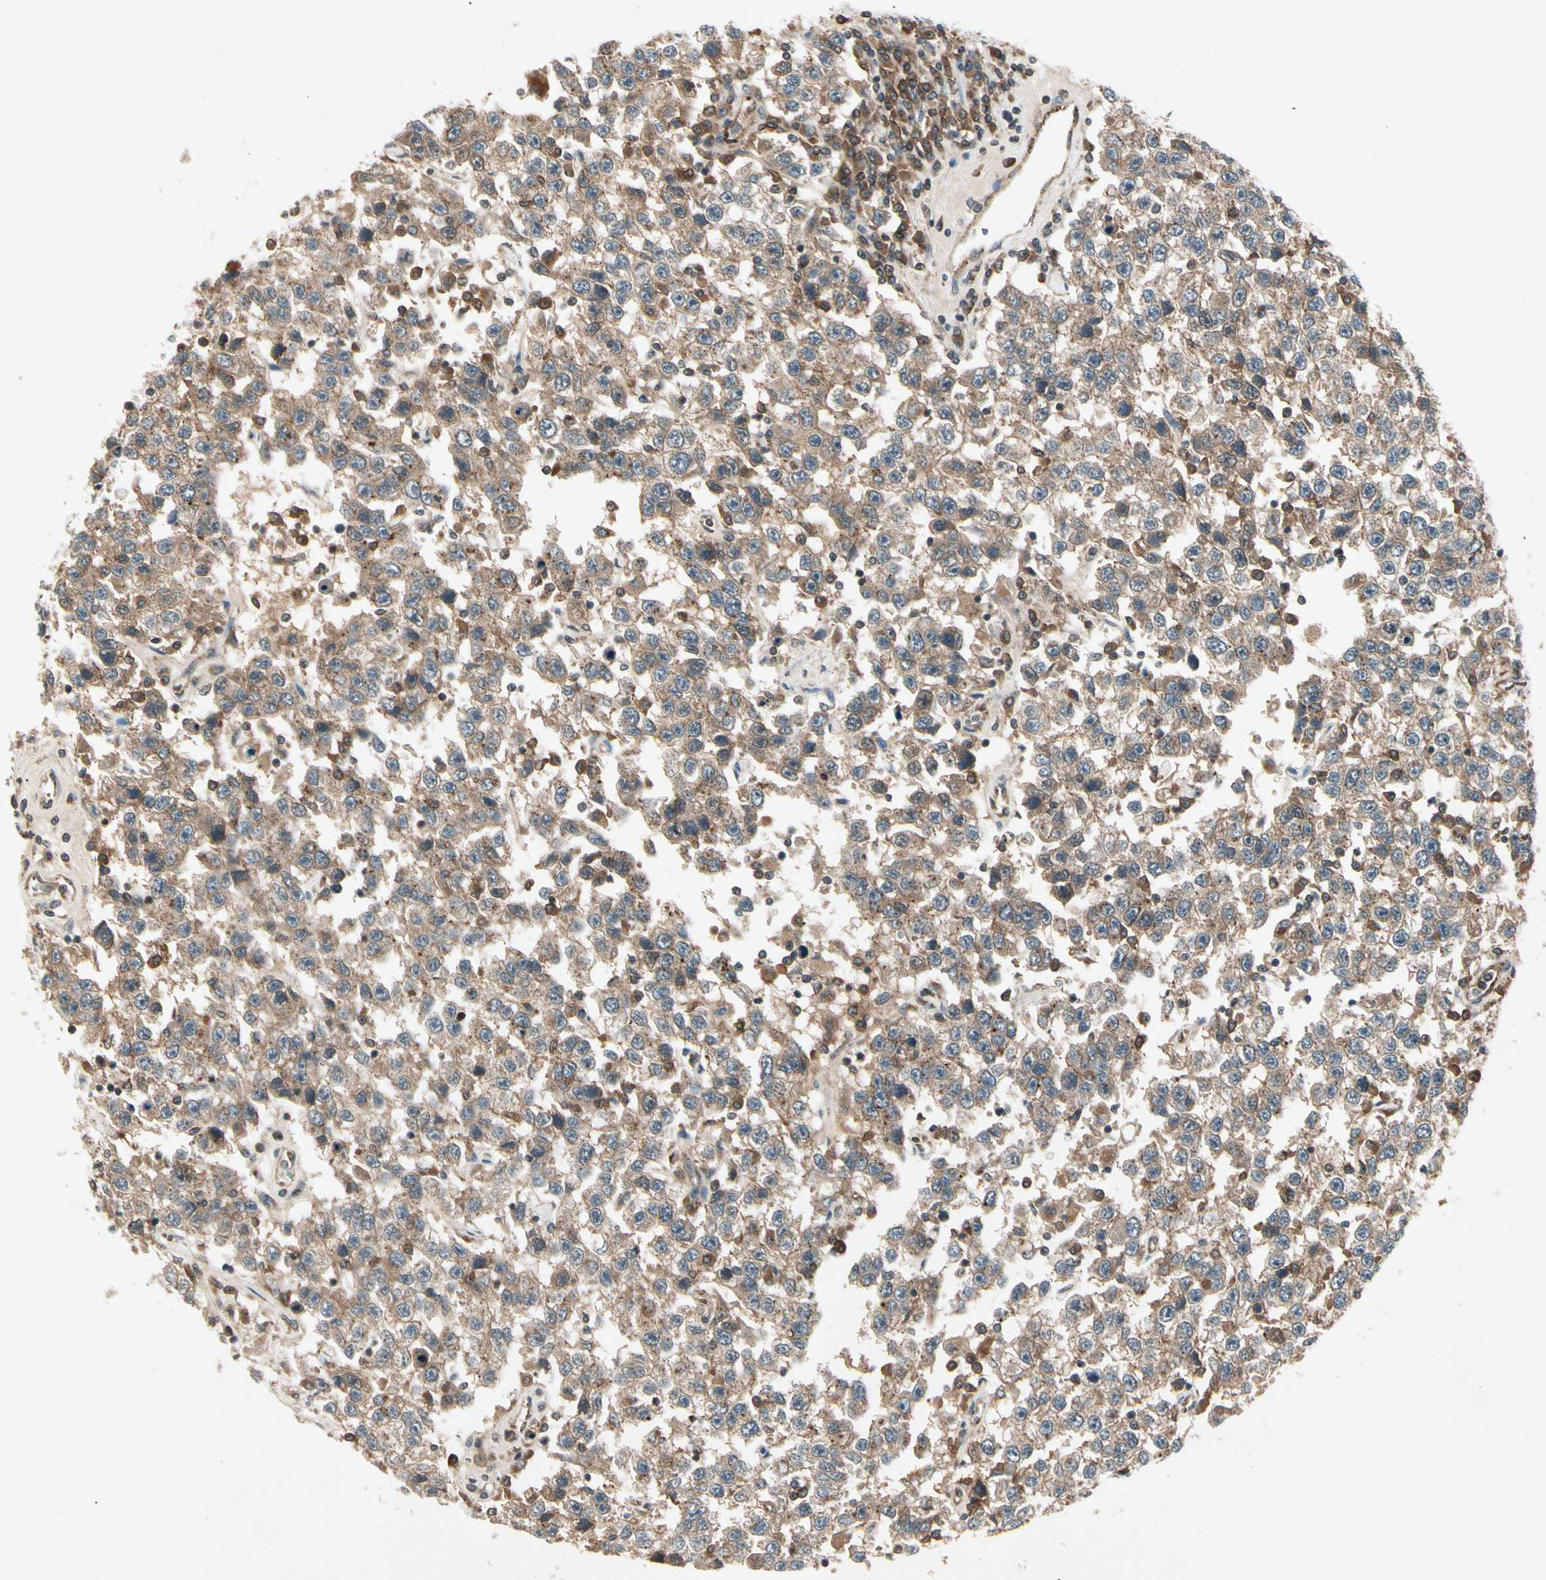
{"staining": {"intensity": "moderate", "quantity": ">75%", "location": "cytoplasmic/membranous"}, "tissue": "testis cancer", "cell_type": "Tumor cells", "image_type": "cancer", "snomed": [{"axis": "morphology", "description": "Seminoma, NOS"}, {"axis": "topography", "description": "Testis"}], "caption": "DAB (3,3'-diaminobenzidine) immunohistochemical staining of testis cancer demonstrates moderate cytoplasmic/membranous protein staining in about >75% of tumor cells.", "gene": "FLOT1", "patient": {"sex": "male", "age": 41}}